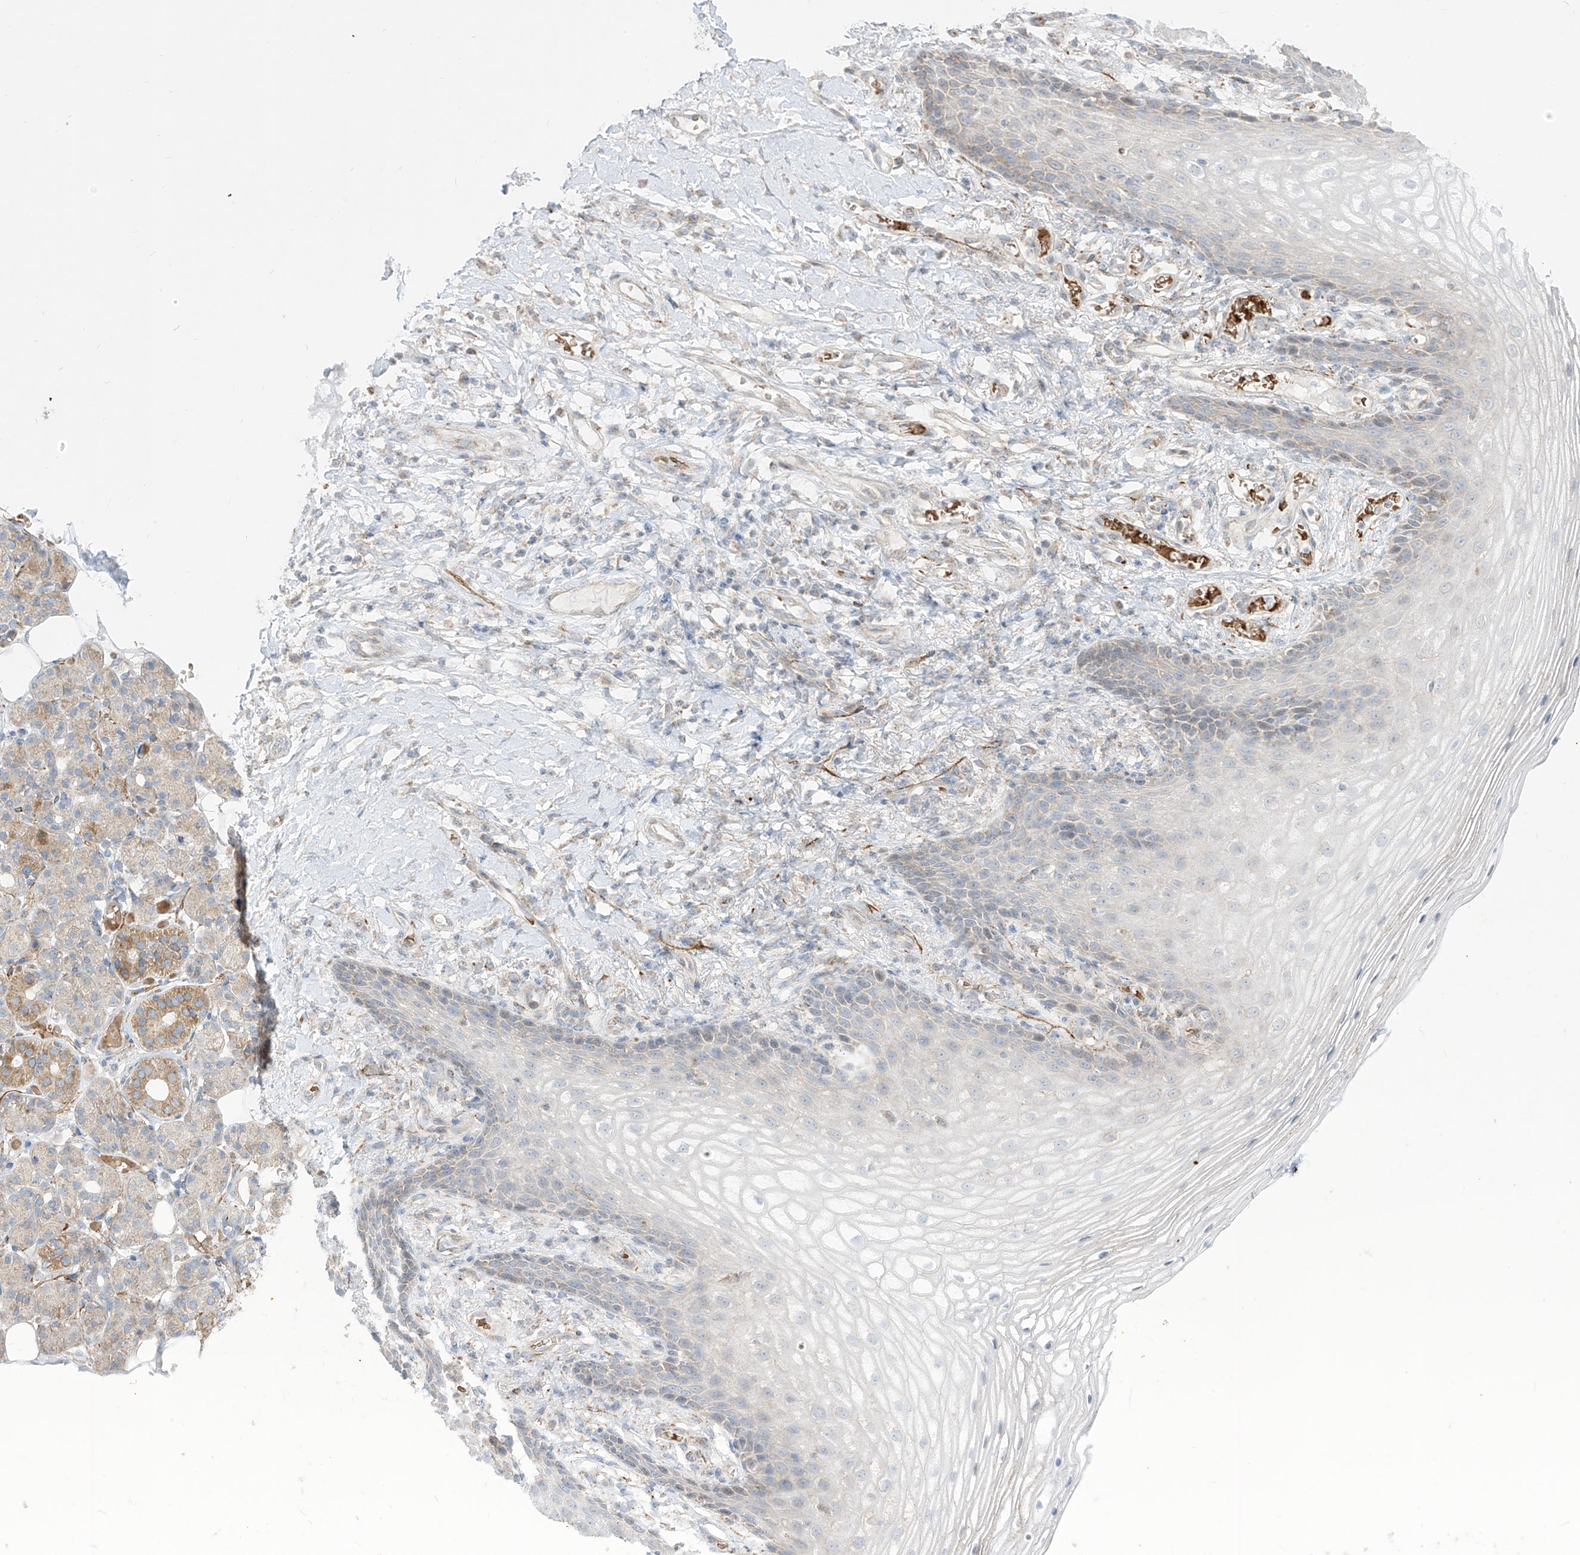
{"staining": {"intensity": "negative", "quantity": "none", "location": "none"}, "tissue": "vagina", "cell_type": "Squamous epithelial cells", "image_type": "normal", "snomed": [{"axis": "morphology", "description": "Normal tissue, NOS"}, {"axis": "topography", "description": "Vagina"}], "caption": "Immunohistochemistry (IHC) micrograph of unremarkable human vagina stained for a protein (brown), which exhibits no expression in squamous epithelial cells. The staining is performed using DAB (3,3'-diaminobenzidine) brown chromogen with nuclei counter-stained in using hematoxylin.", "gene": "ARHGEF40", "patient": {"sex": "female", "age": 60}}